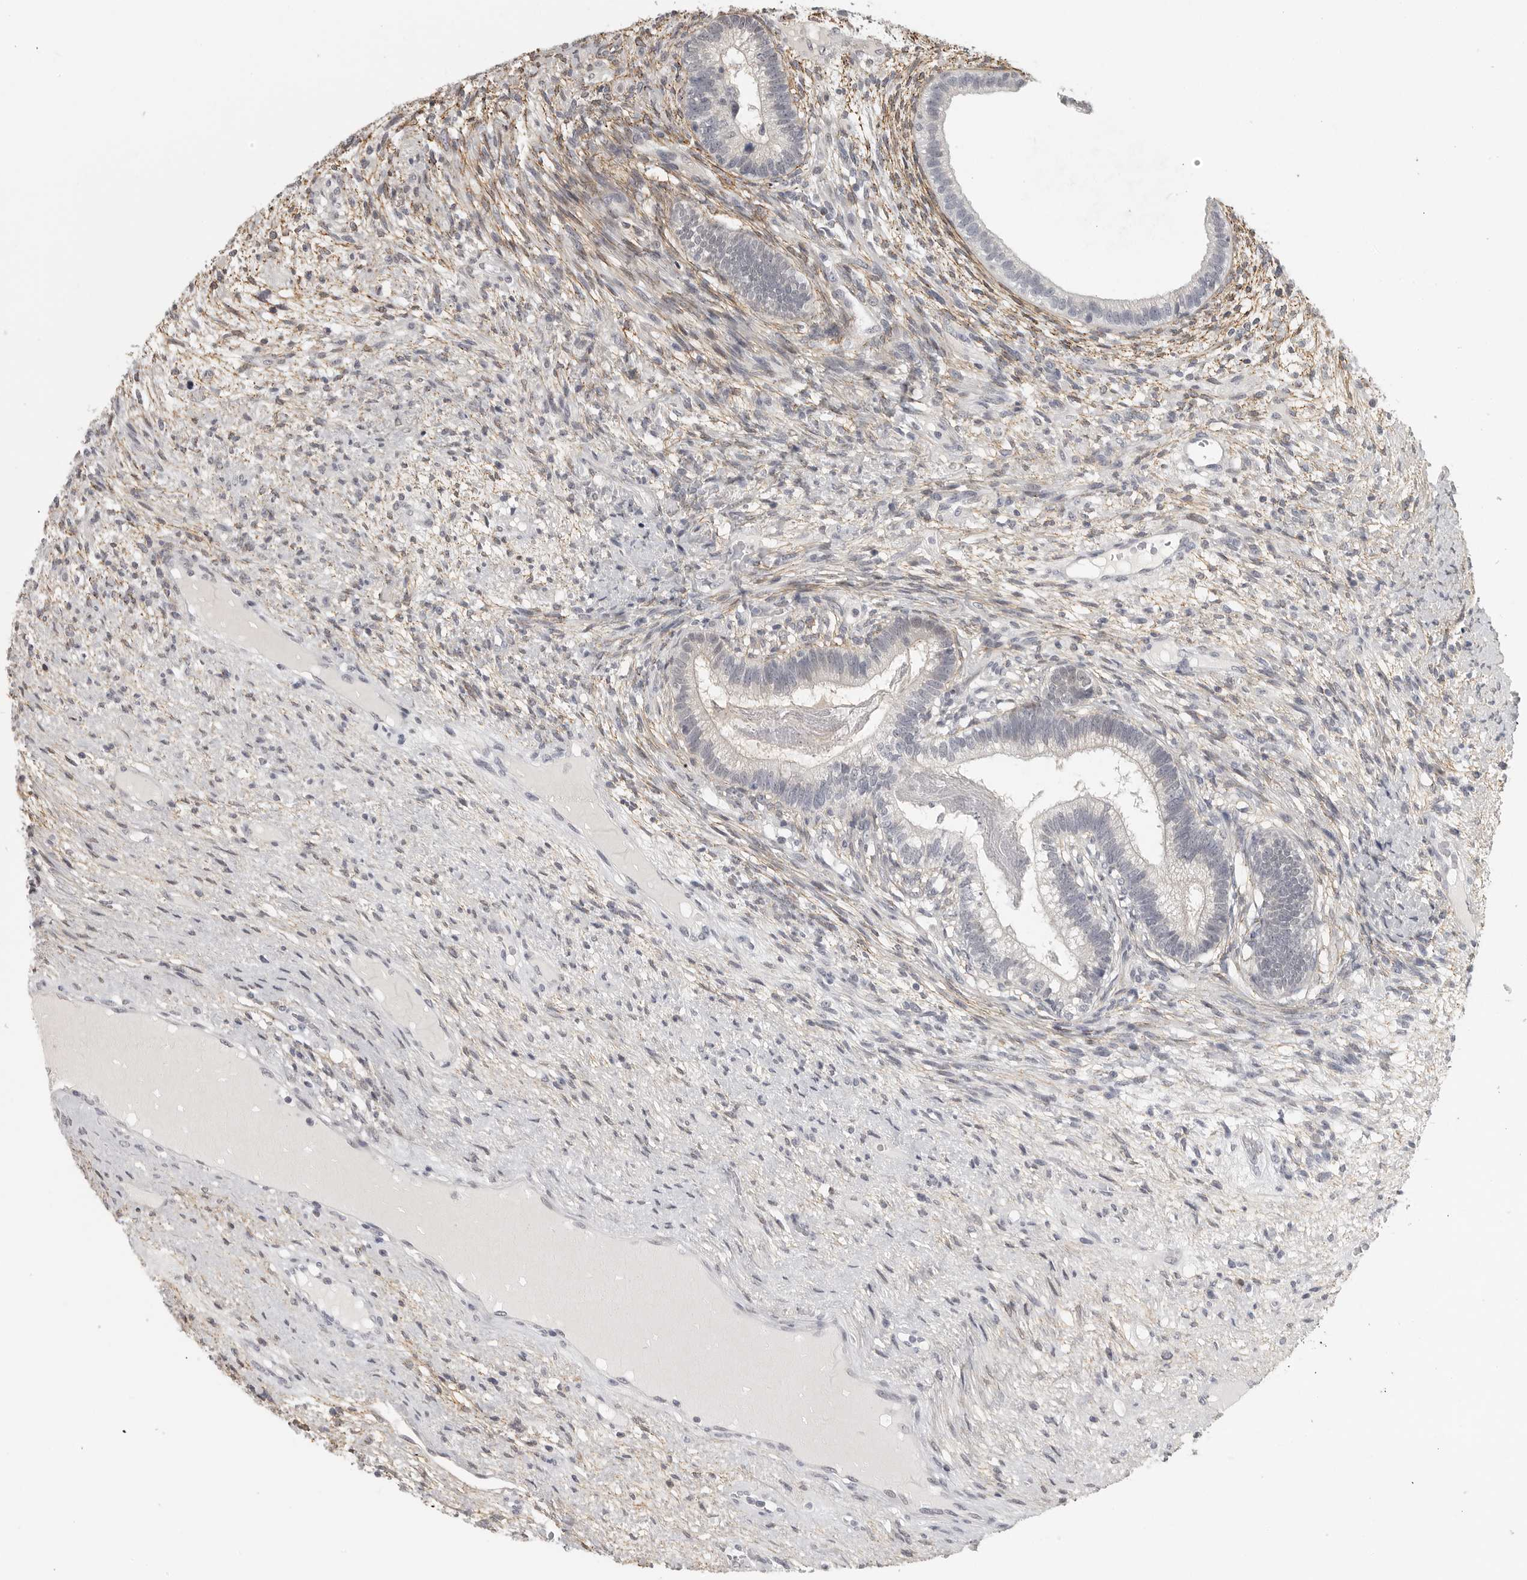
{"staining": {"intensity": "negative", "quantity": "none", "location": "none"}, "tissue": "testis cancer", "cell_type": "Tumor cells", "image_type": "cancer", "snomed": [{"axis": "morphology", "description": "Seminoma, NOS"}, {"axis": "morphology", "description": "Carcinoma, Embryonal, NOS"}, {"axis": "topography", "description": "Testis"}], "caption": "This is an immunohistochemistry micrograph of testis cancer. There is no staining in tumor cells.", "gene": "UROD", "patient": {"sex": "male", "age": 28}}